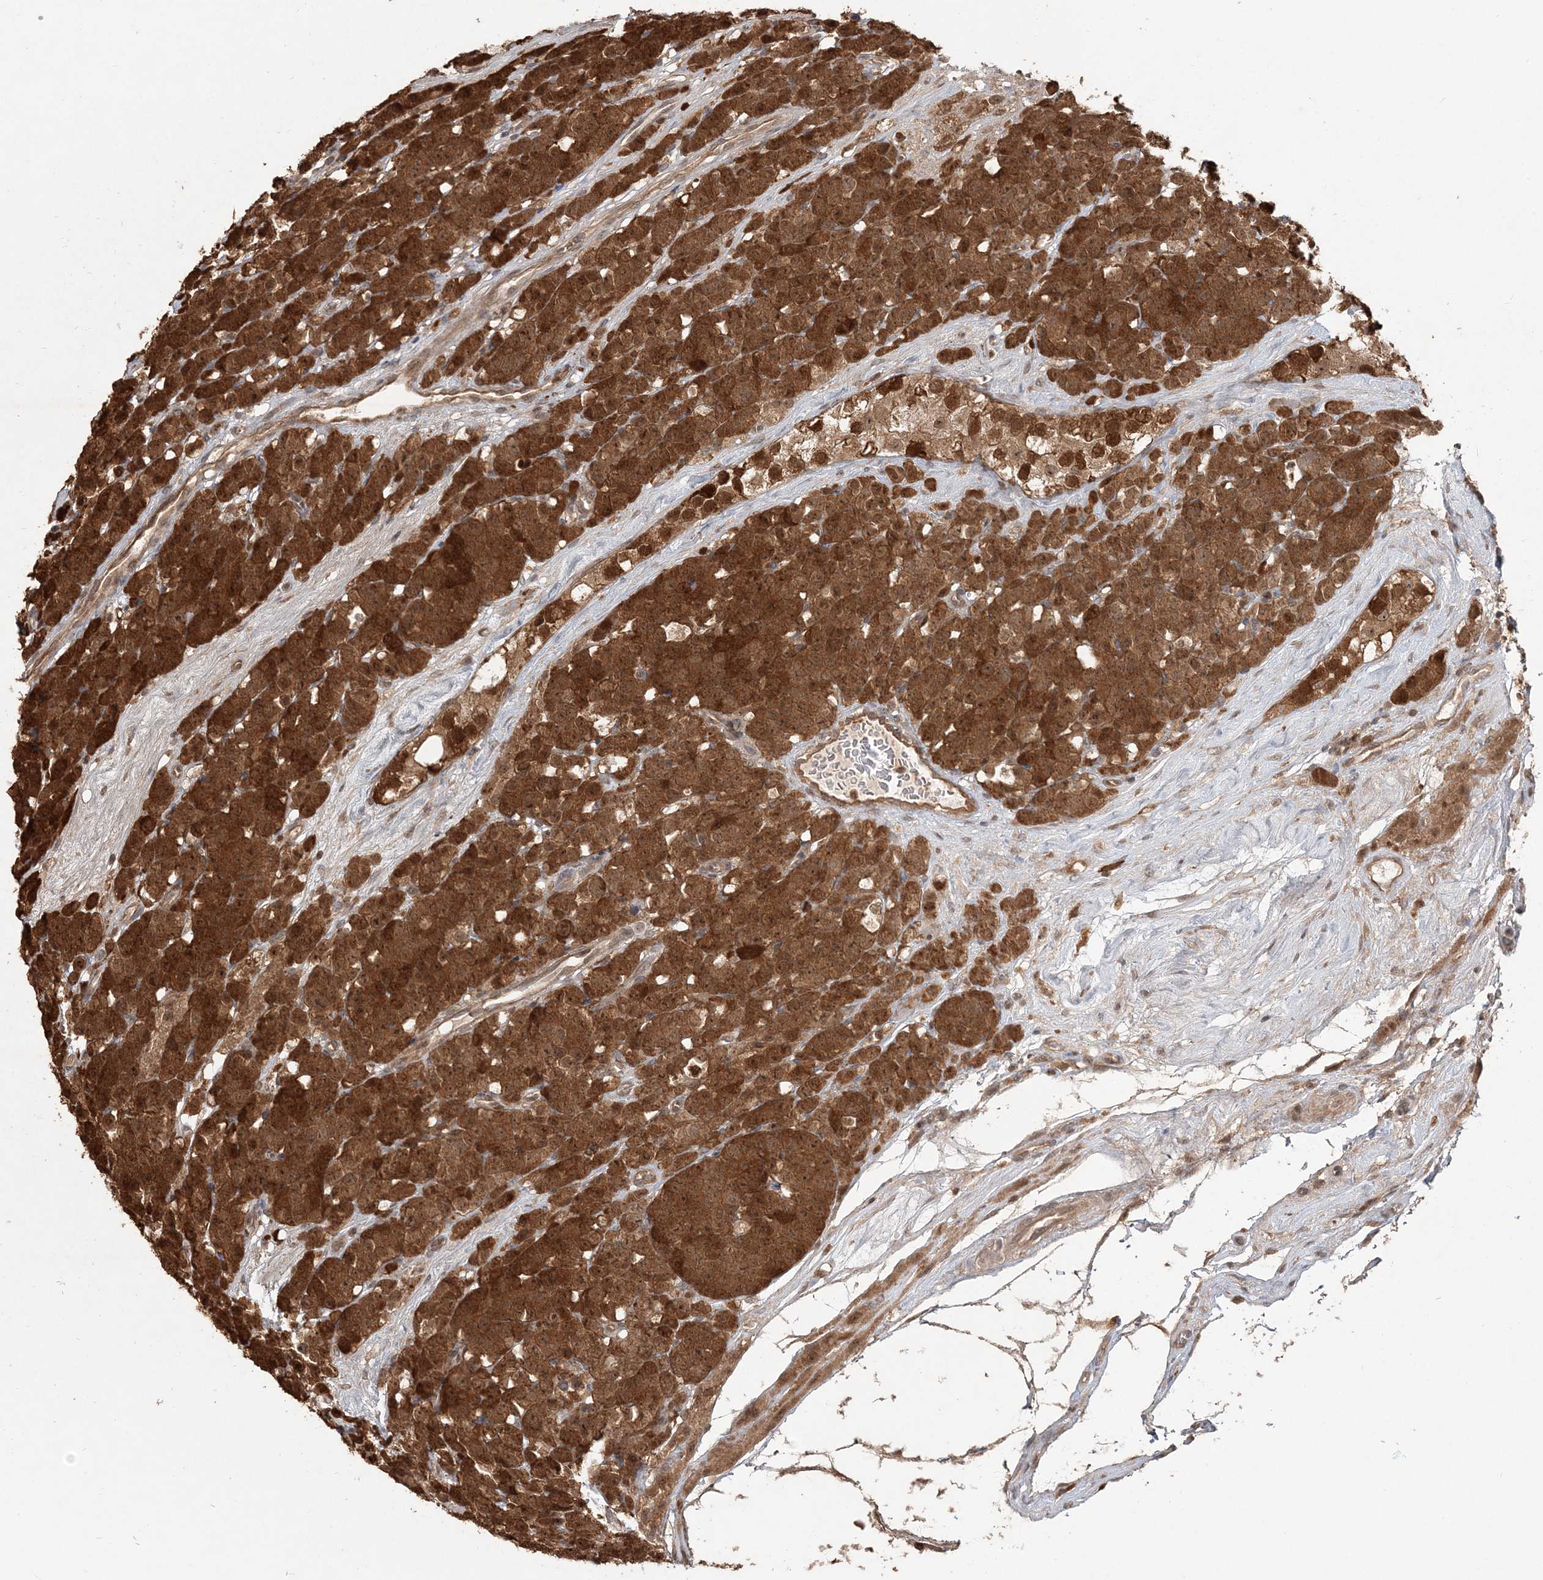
{"staining": {"intensity": "strong", "quantity": ">75%", "location": "cytoplasmic/membranous"}, "tissue": "testis cancer", "cell_type": "Tumor cells", "image_type": "cancer", "snomed": [{"axis": "morphology", "description": "Seminoma, NOS"}, {"axis": "topography", "description": "Testis"}], "caption": "Tumor cells display high levels of strong cytoplasmic/membranous positivity in approximately >75% of cells in human testis cancer (seminoma). Using DAB (brown) and hematoxylin (blue) stains, captured at high magnification using brightfield microscopy.", "gene": "CAB39", "patient": {"sex": "male", "age": 71}}